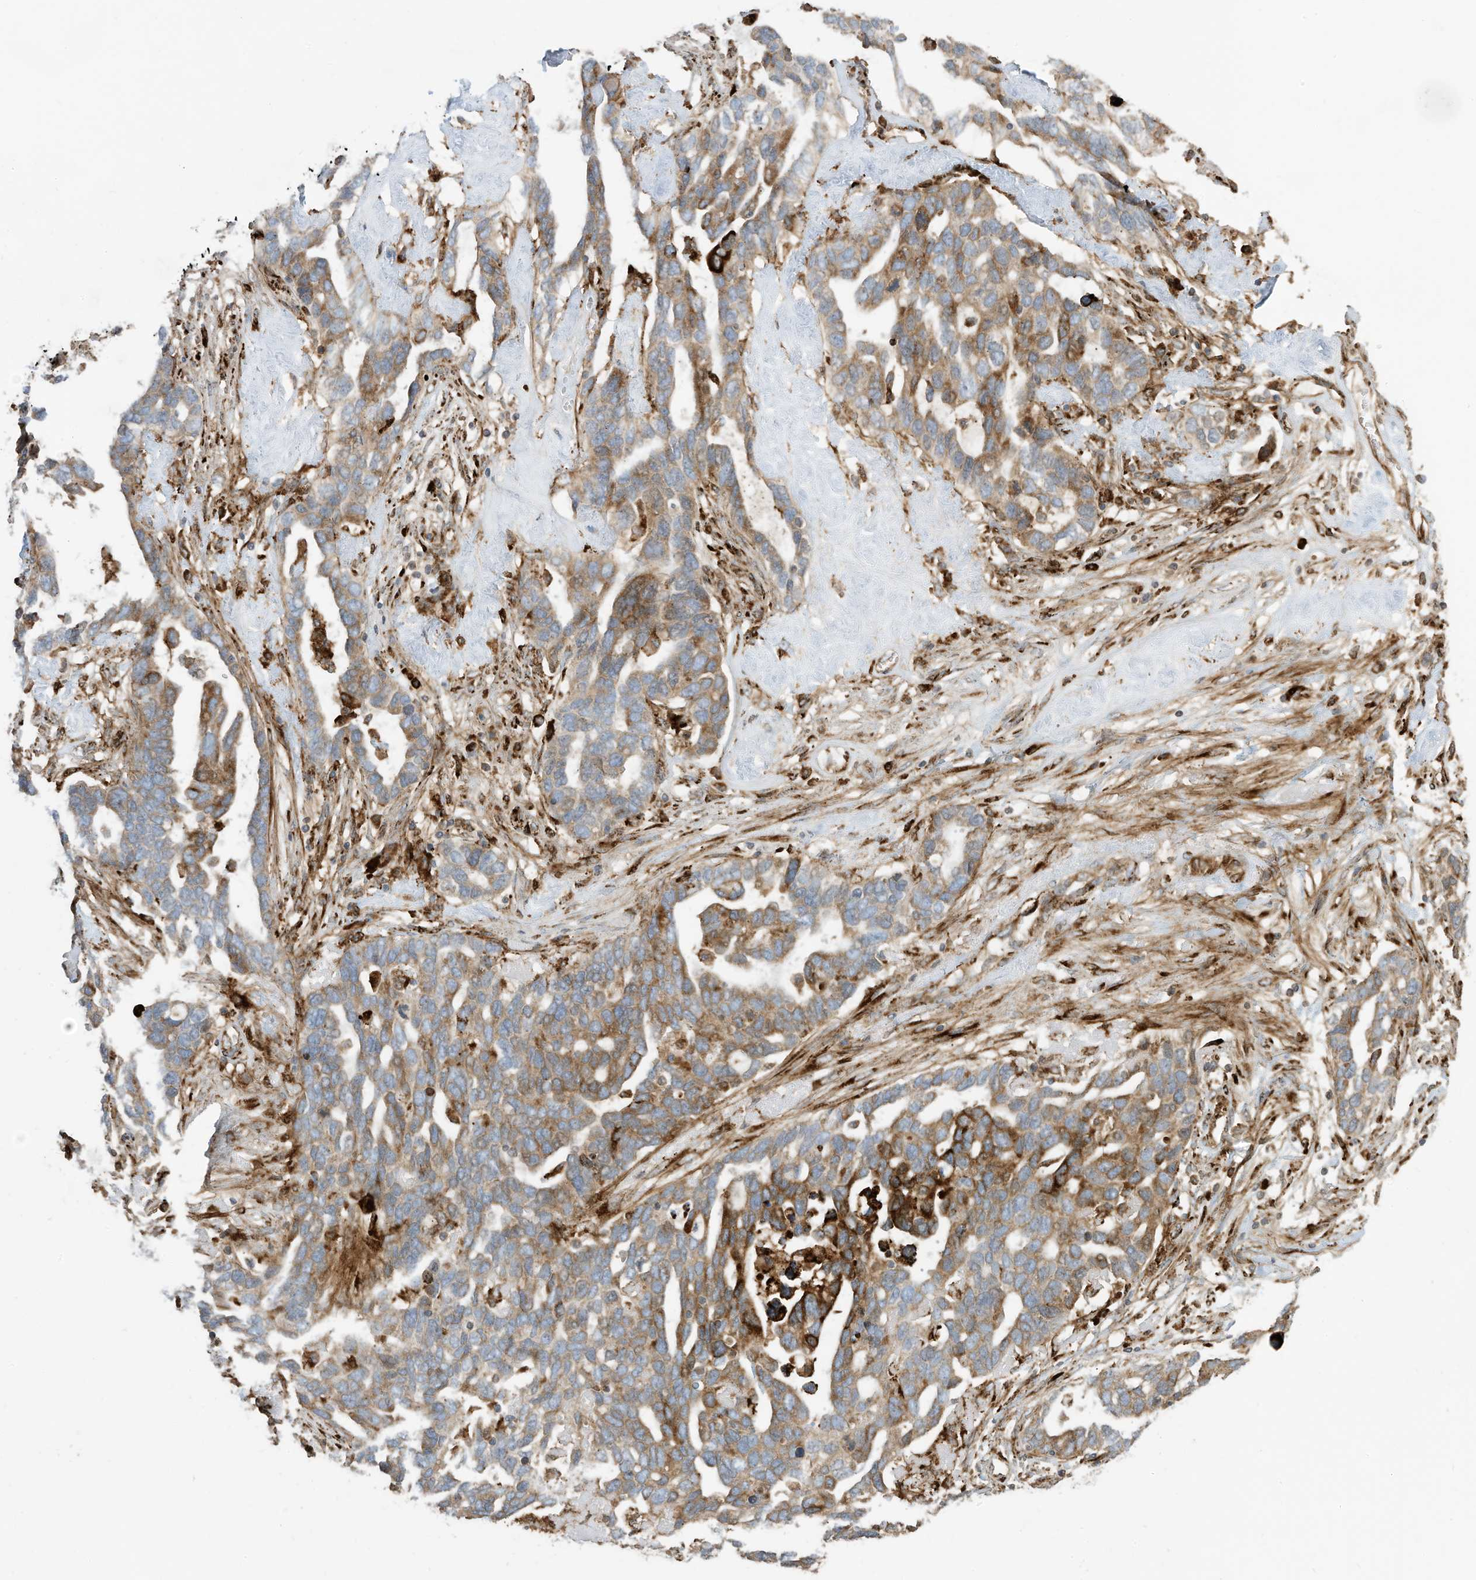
{"staining": {"intensity": "moderate", "quantity": ">75%", "location": "cytoplasmic/membranous"}, "tissue": "ovarian cancer", "cell_type": "Tumor cells", "image_type": "cancer", "snomed": [{"axis": "morphology", "description": "Cystadenocarcinoma, serous, NOS"}, {"axis": "topography", "description": "Ovary"}], "caption": "This is a histology image of IHC staining of ovarian serous cystadenocarcinoma, which shows moderate expression in the cytoplasmic/membranous of tumor cells.", "gene": "TRNAU1AP", "patient": {"sex": "female", "age": 54}}